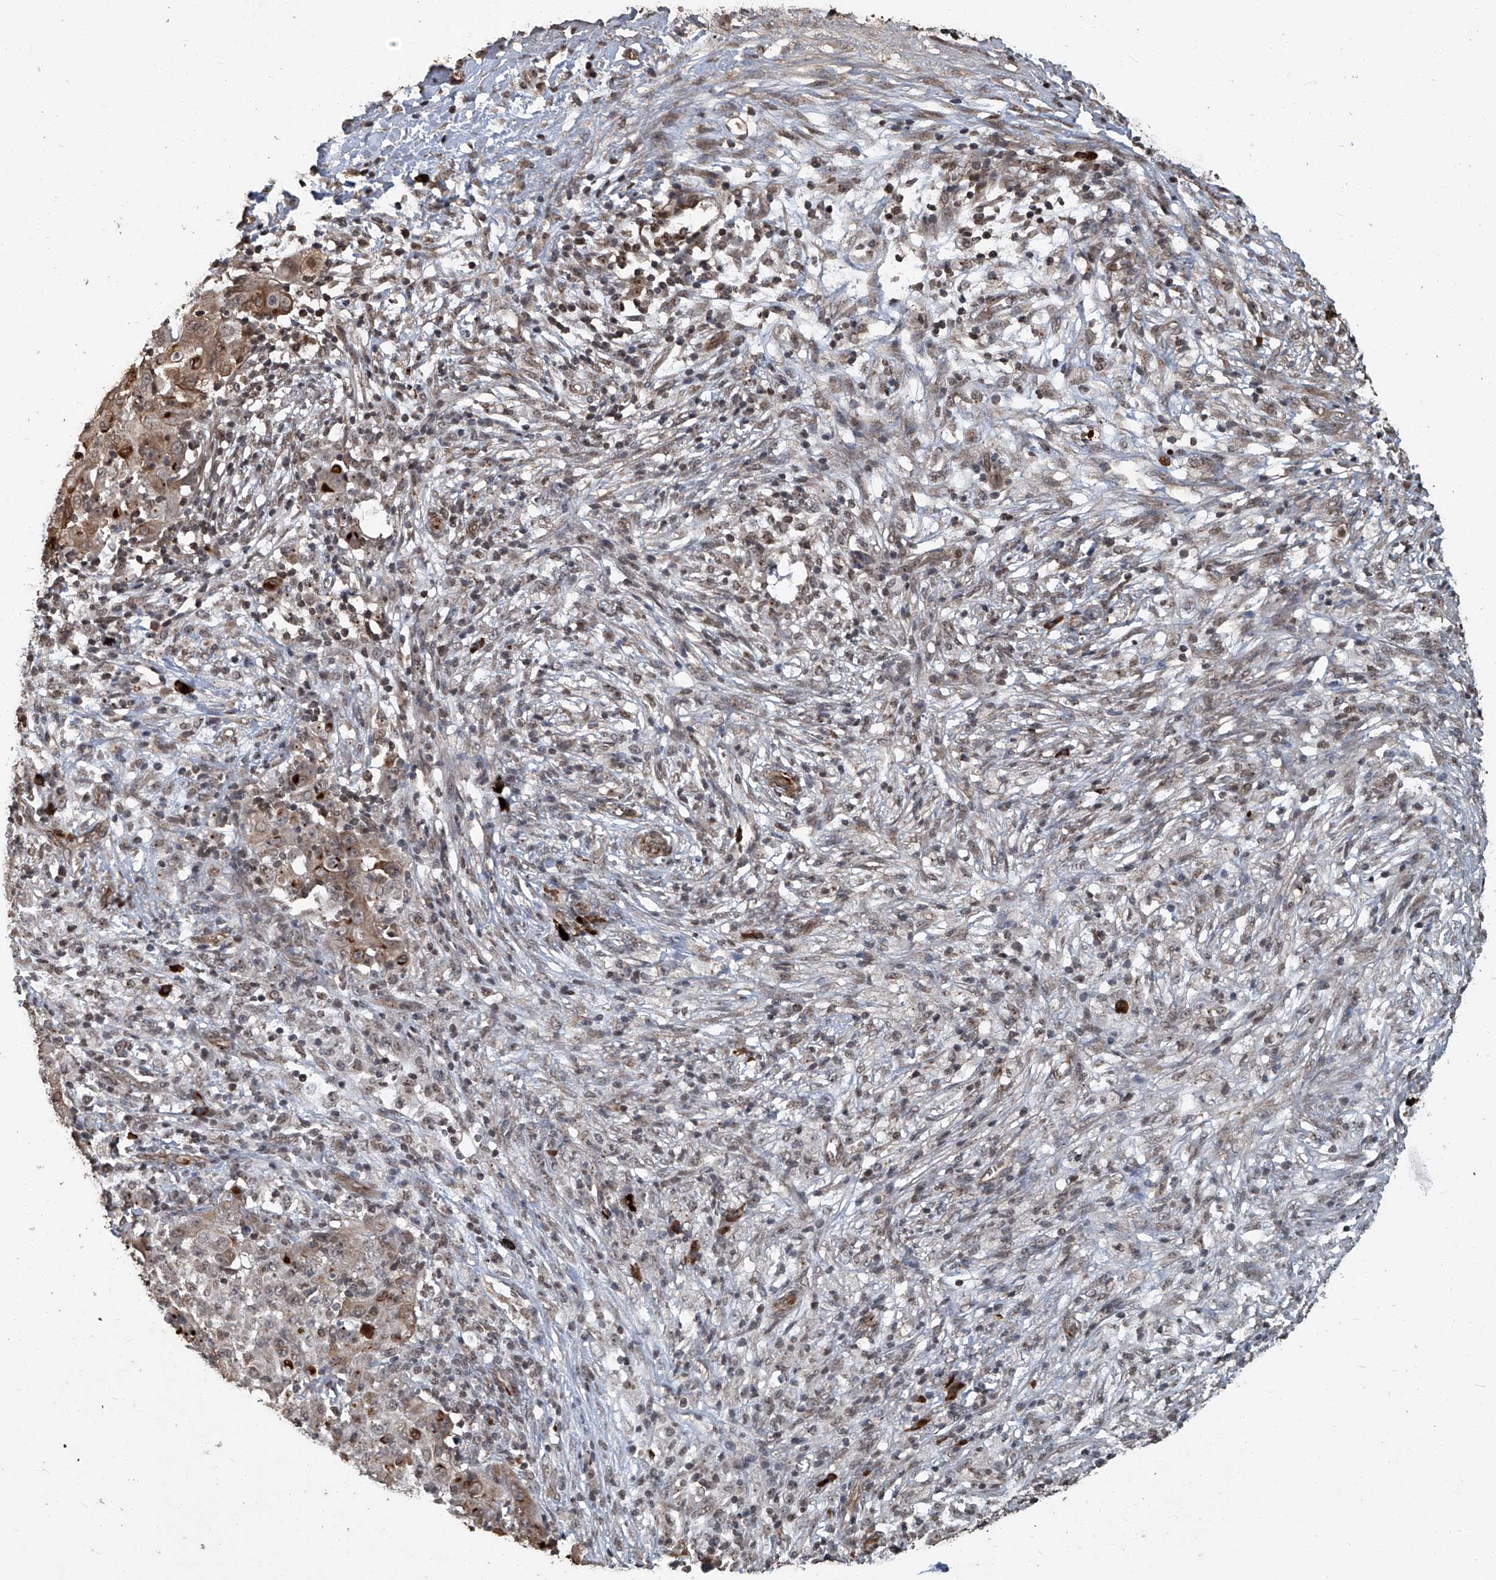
{"staining": {"intensity": "weak", "quantity": "<25%", "location": "cytoplasmic/membranous"}, "tissue": "ovarian cancer", "cell_type": "Tumor cells", "image_type": "cancer", "snomed": [{"axis": "morphology", "description": "Carcinoma, endometroid"}, {"axis": "topography", "description": "Ovary"}], "caption": "High magnification brightfield microscopy of ovarian endometroid carcinoma stained with DAB (brown) and counterstained with hematoxylin (blue): tumor cells show no significant positivity.", "gene": "GPR132", "patient": {"sex": "female", "age": 42}}